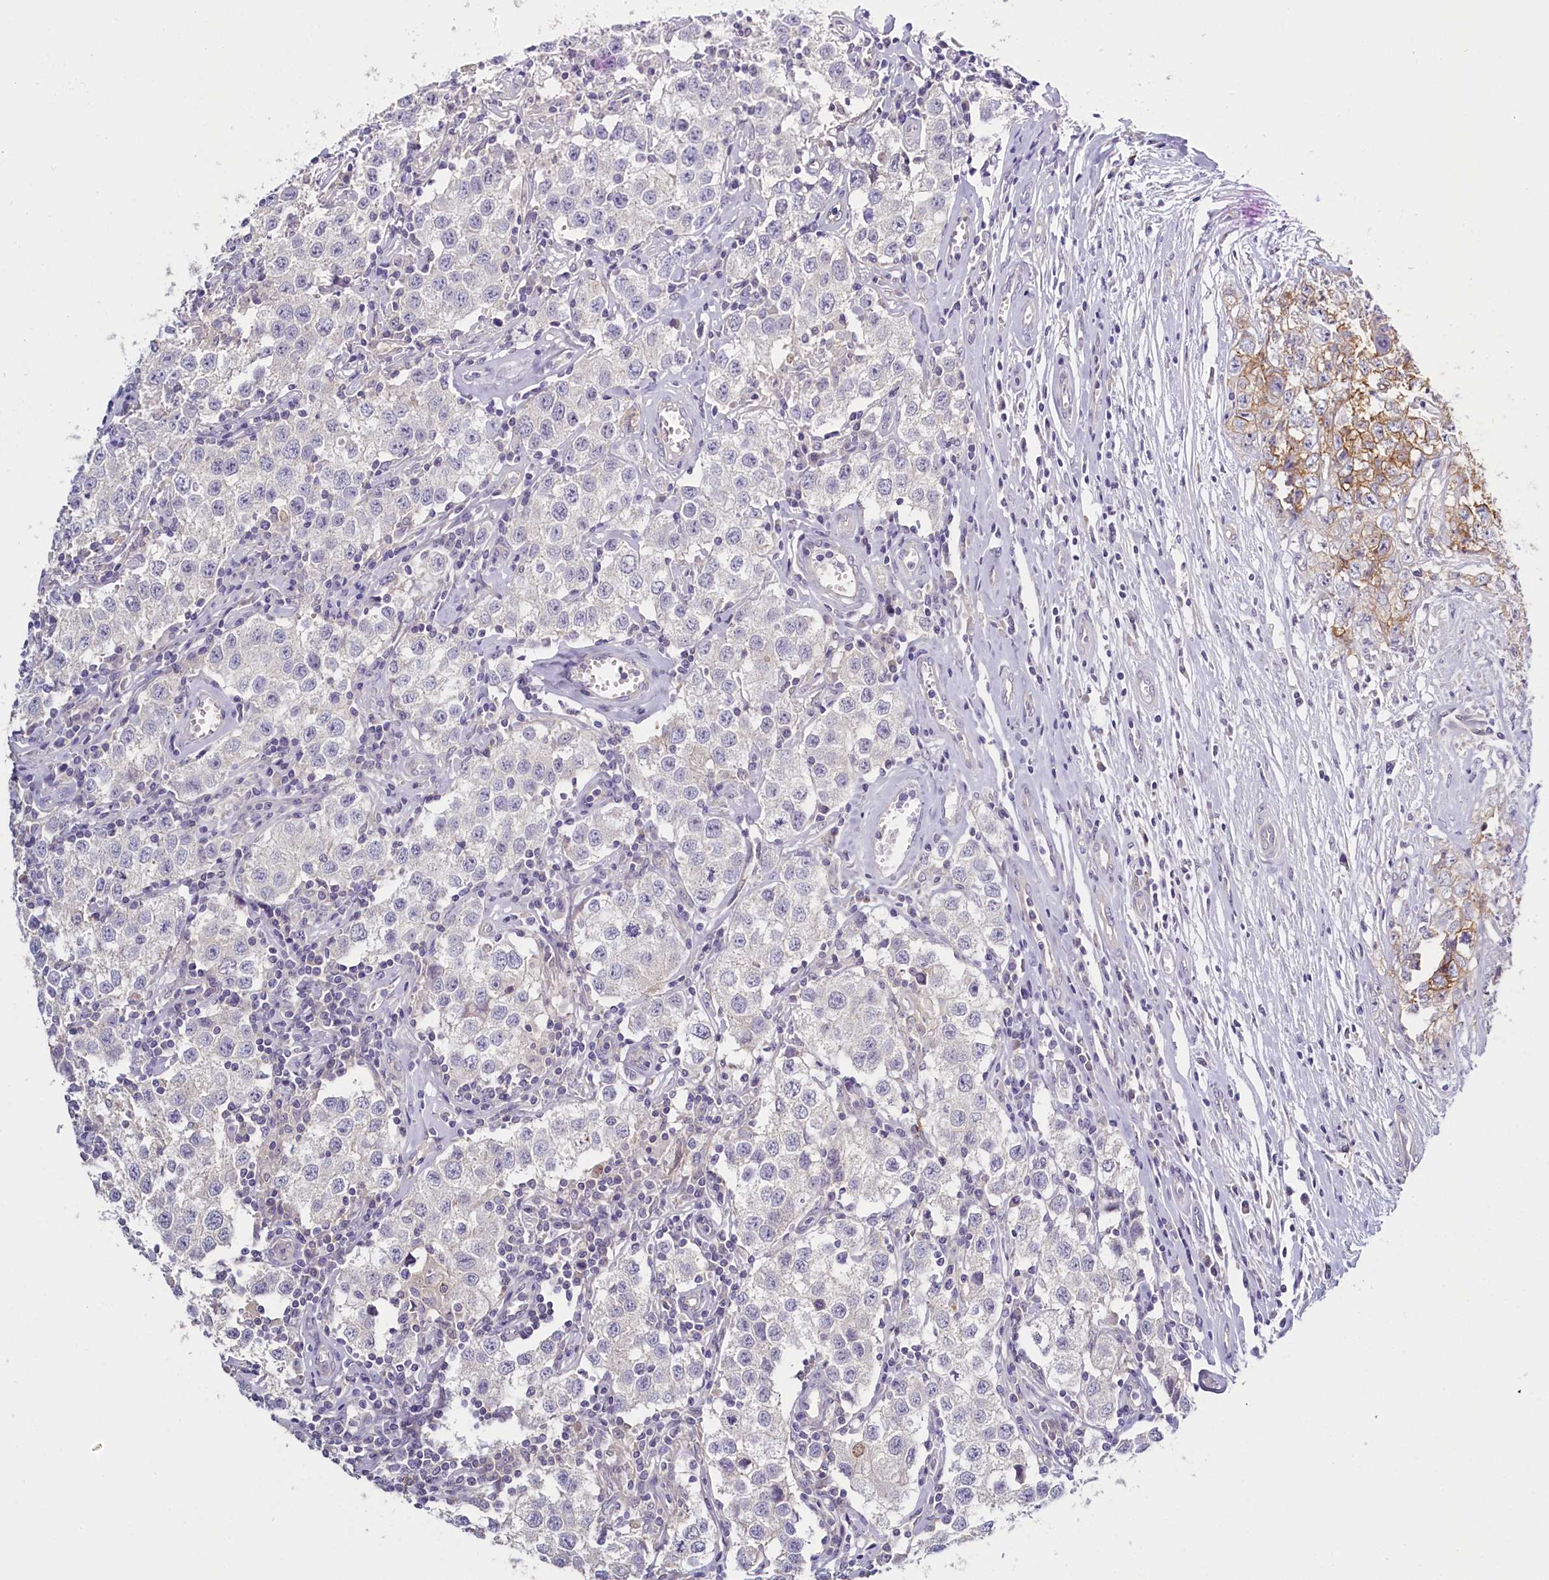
{"staining": {"intensity": "negative", "quantity": "none", "location": "none"}, "tissue": "testis cancer", "cell_type": "Tumor cells", "image_type": "cancer", "snomed": [{"axis": "morphology", "description": "Seminoma, NOS"}, {"axis": "morphology", "description": "Carcinoma, Embryonal, NOS"}, {"axis": "topography", "description": "Testis"}], "caption": "The photomicrograph shows no staining of tumor cells in seminoma (testis). The staining was performed using DAB to visualize the protein expression in brown, while the nuclei were stained in blue with hematoxylin (Magnification: 20x).", "gene": "PDE6D", "patient": {"sex": "male", "age": 43}}